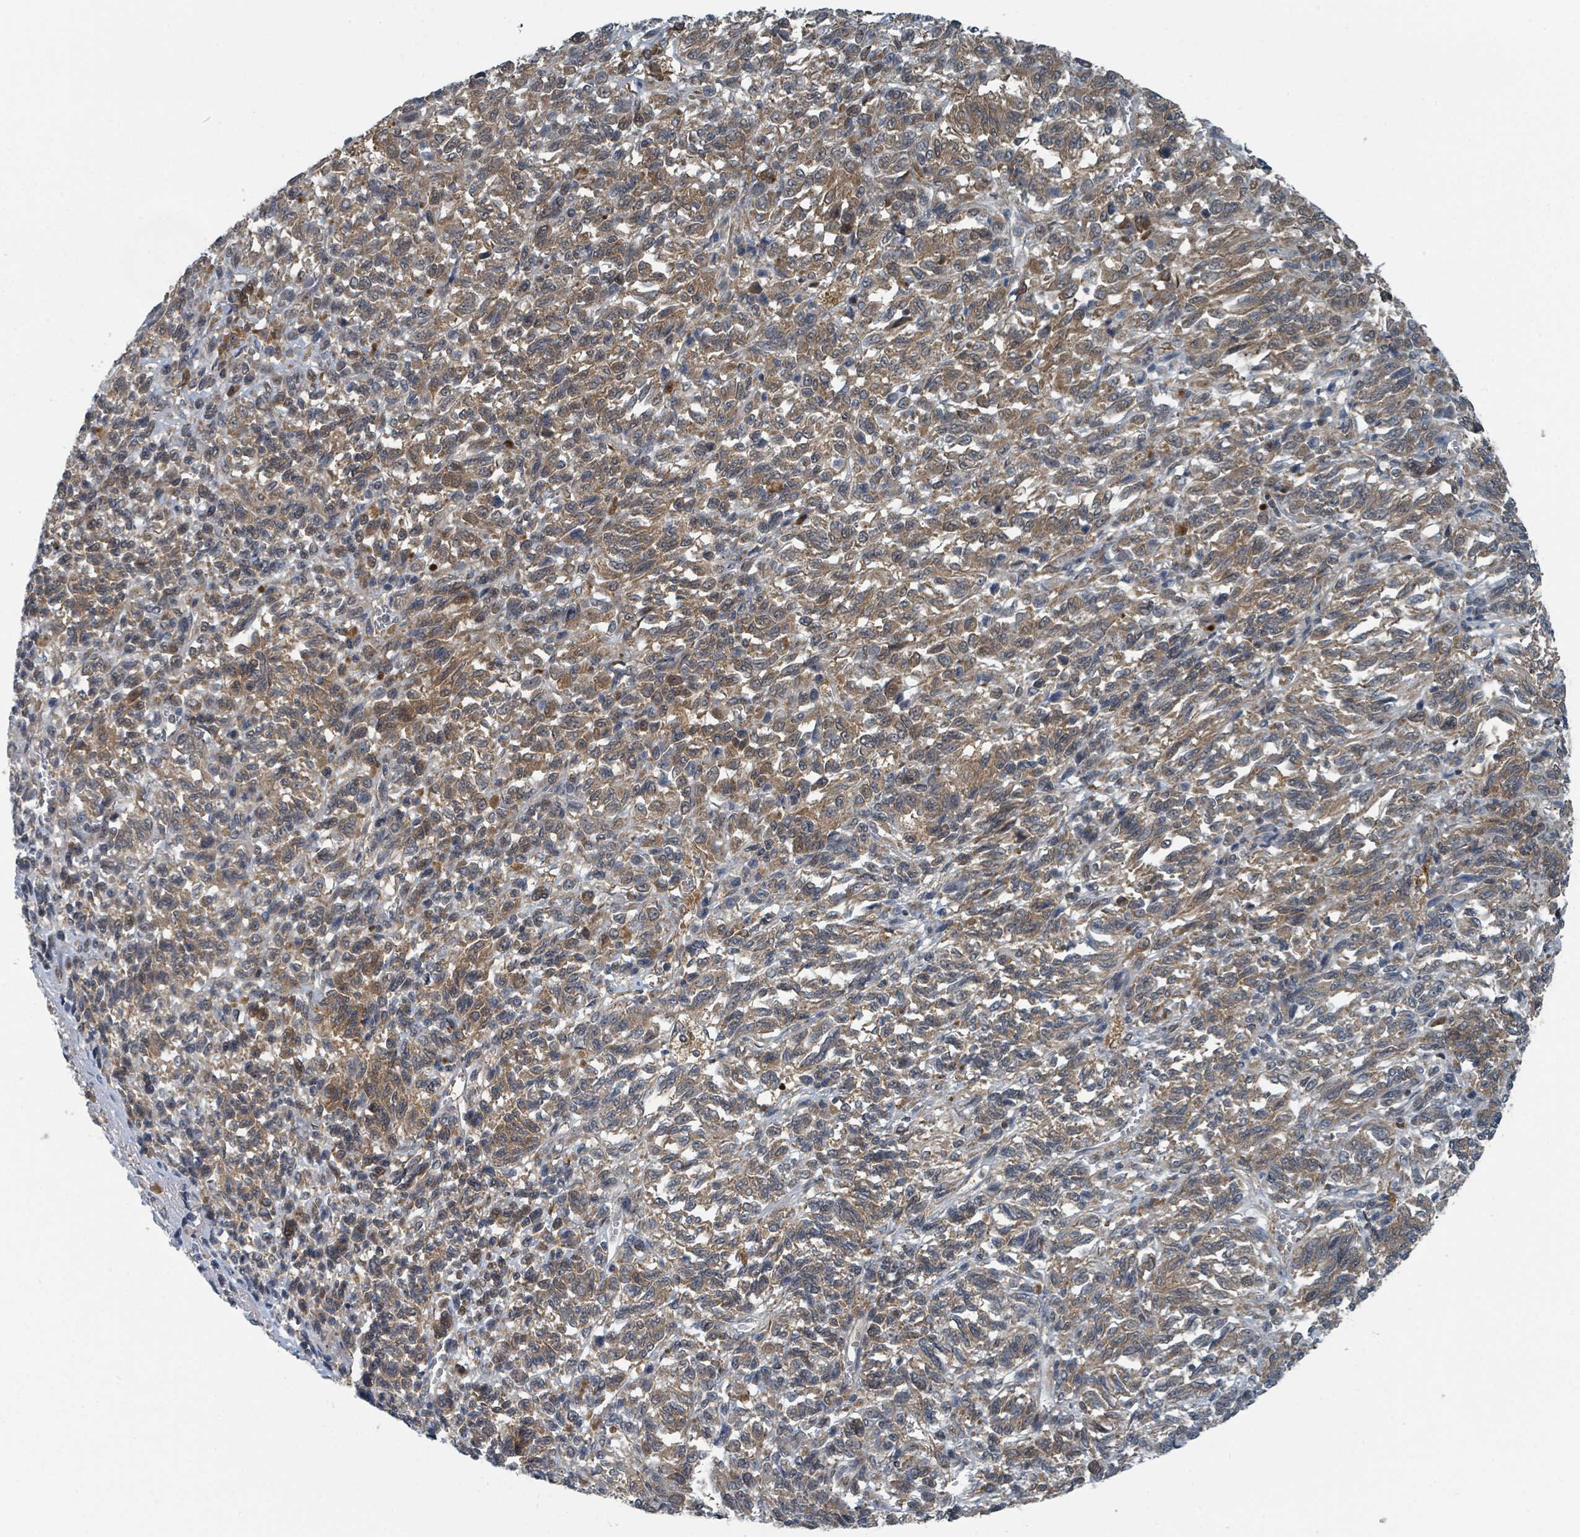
{"staining": {"intensity": "moderate", "quantity": "25%-75%", "location": "cytoplasmic/membranous,nuclear"}, "tissue": "melanoma", "cell_type": "Tumor cells", "image_type": "cancer", "snomed": [{"axis": "morphology", "description": "Malignant melanoma, Metastatic site"}, {"axis": "topography", "description": "Lung"}], "caption": "This is a micrograph of immunohistochemistry staining of melanoma, which shows moderate positivity in the cytoplasmic/membranous and nuclear of tumor cells.", "gene": "GOLGA7", "patient": {"sex": "male", "age": 64}}